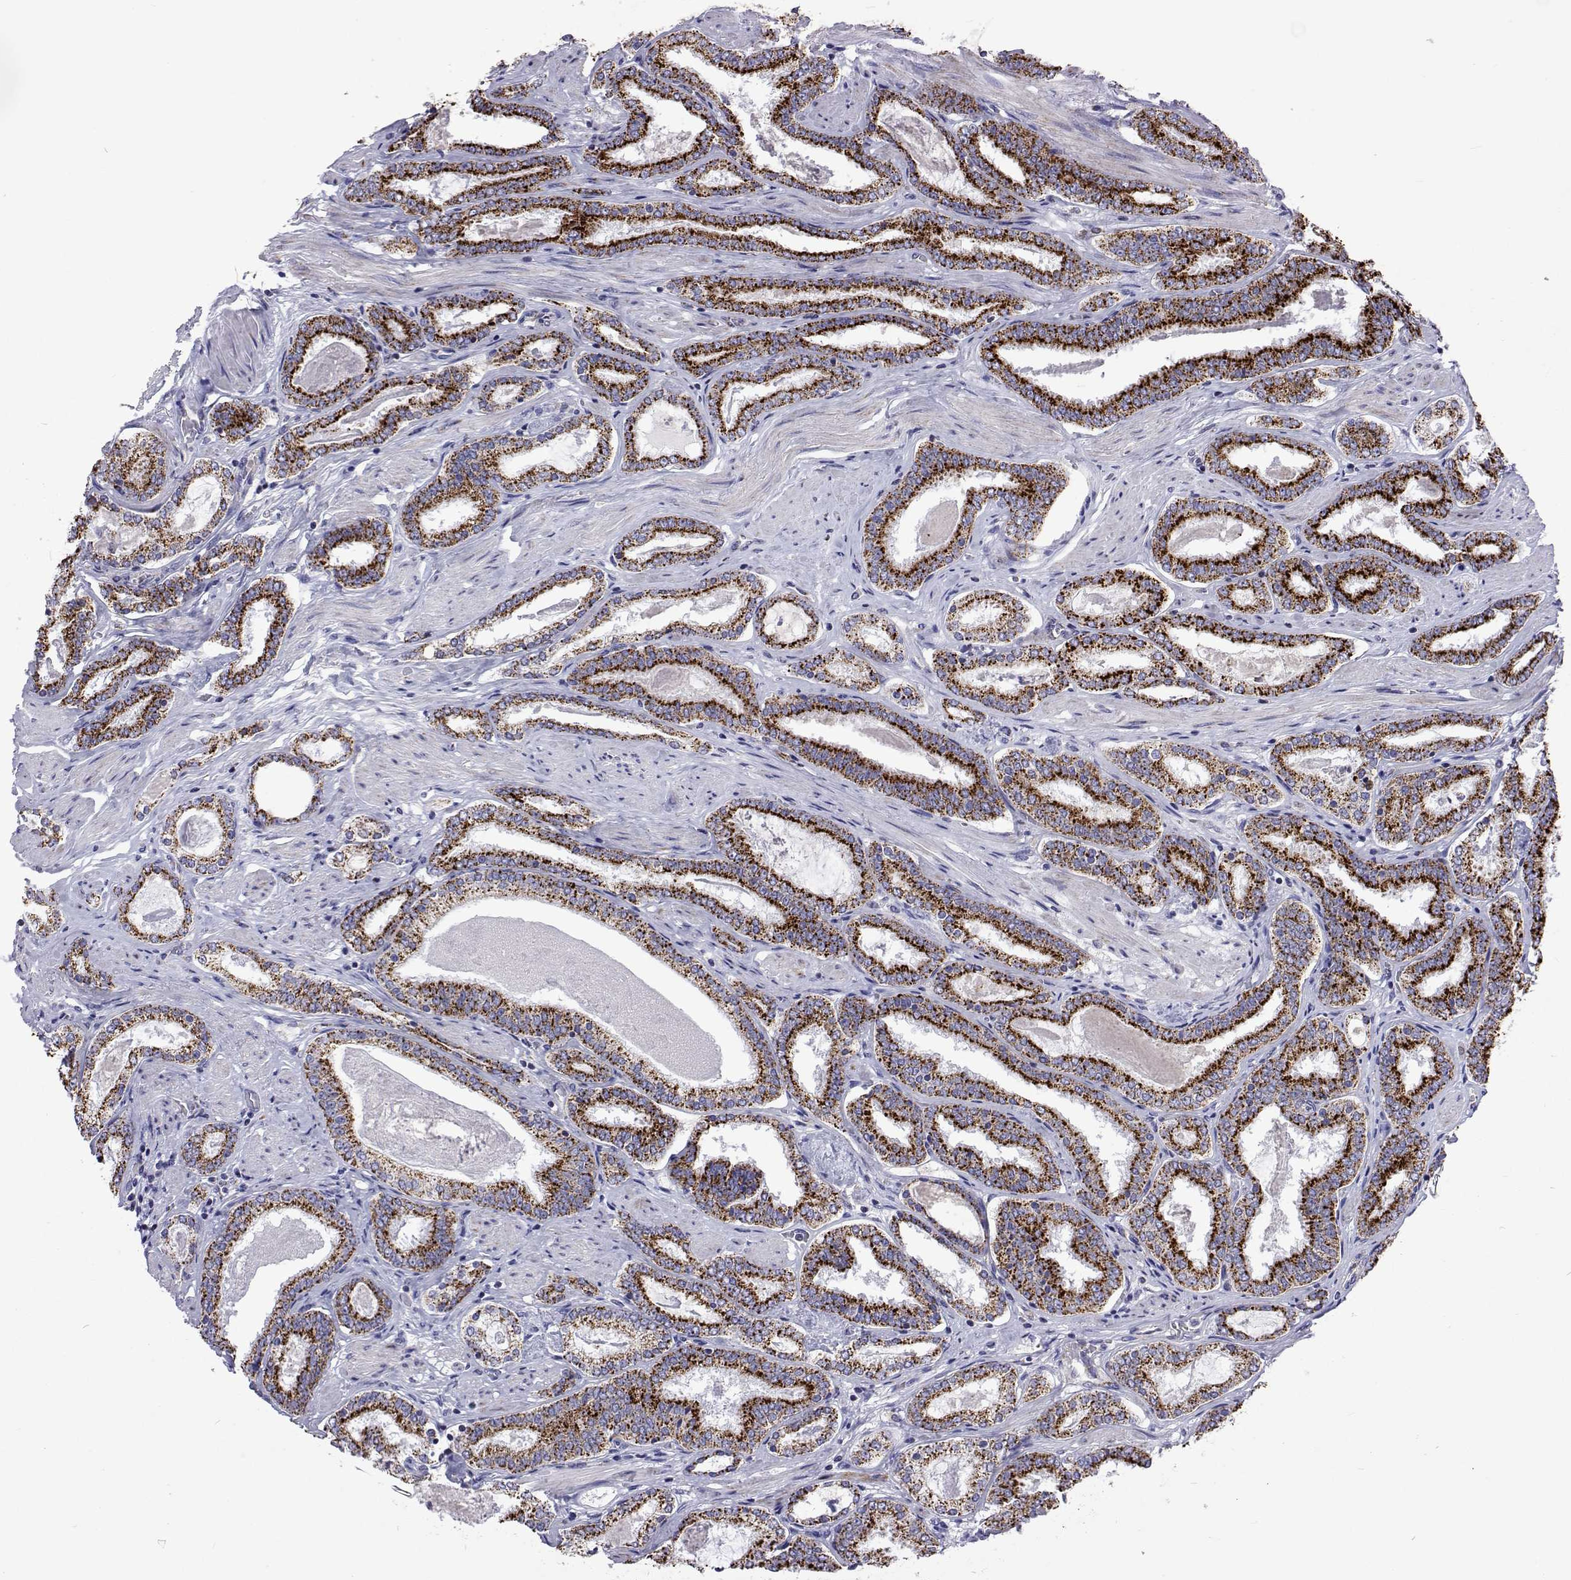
{"staining": {"intensity": "strong", "quantity": ">75%", "location": "cytoplasmic/membranous"}, "tissue": "prostate cancer", "cell_type": "Tumor cells", "image_type": "cancer", "snomed": [{"axis": "morphology", "description": "Adenocarcinoma, High grade"}, {"axis": "topography", "description": "Prostate"}], "caption": "Immunohistochemical staining of human prostate high-grade adenocarcinoma reveals strong cytoplasmic/membranous protein expression in approximately >75% of tumor cells.", "gene": "MCCC2", "patient": {"sex": "male", "age": 63}}